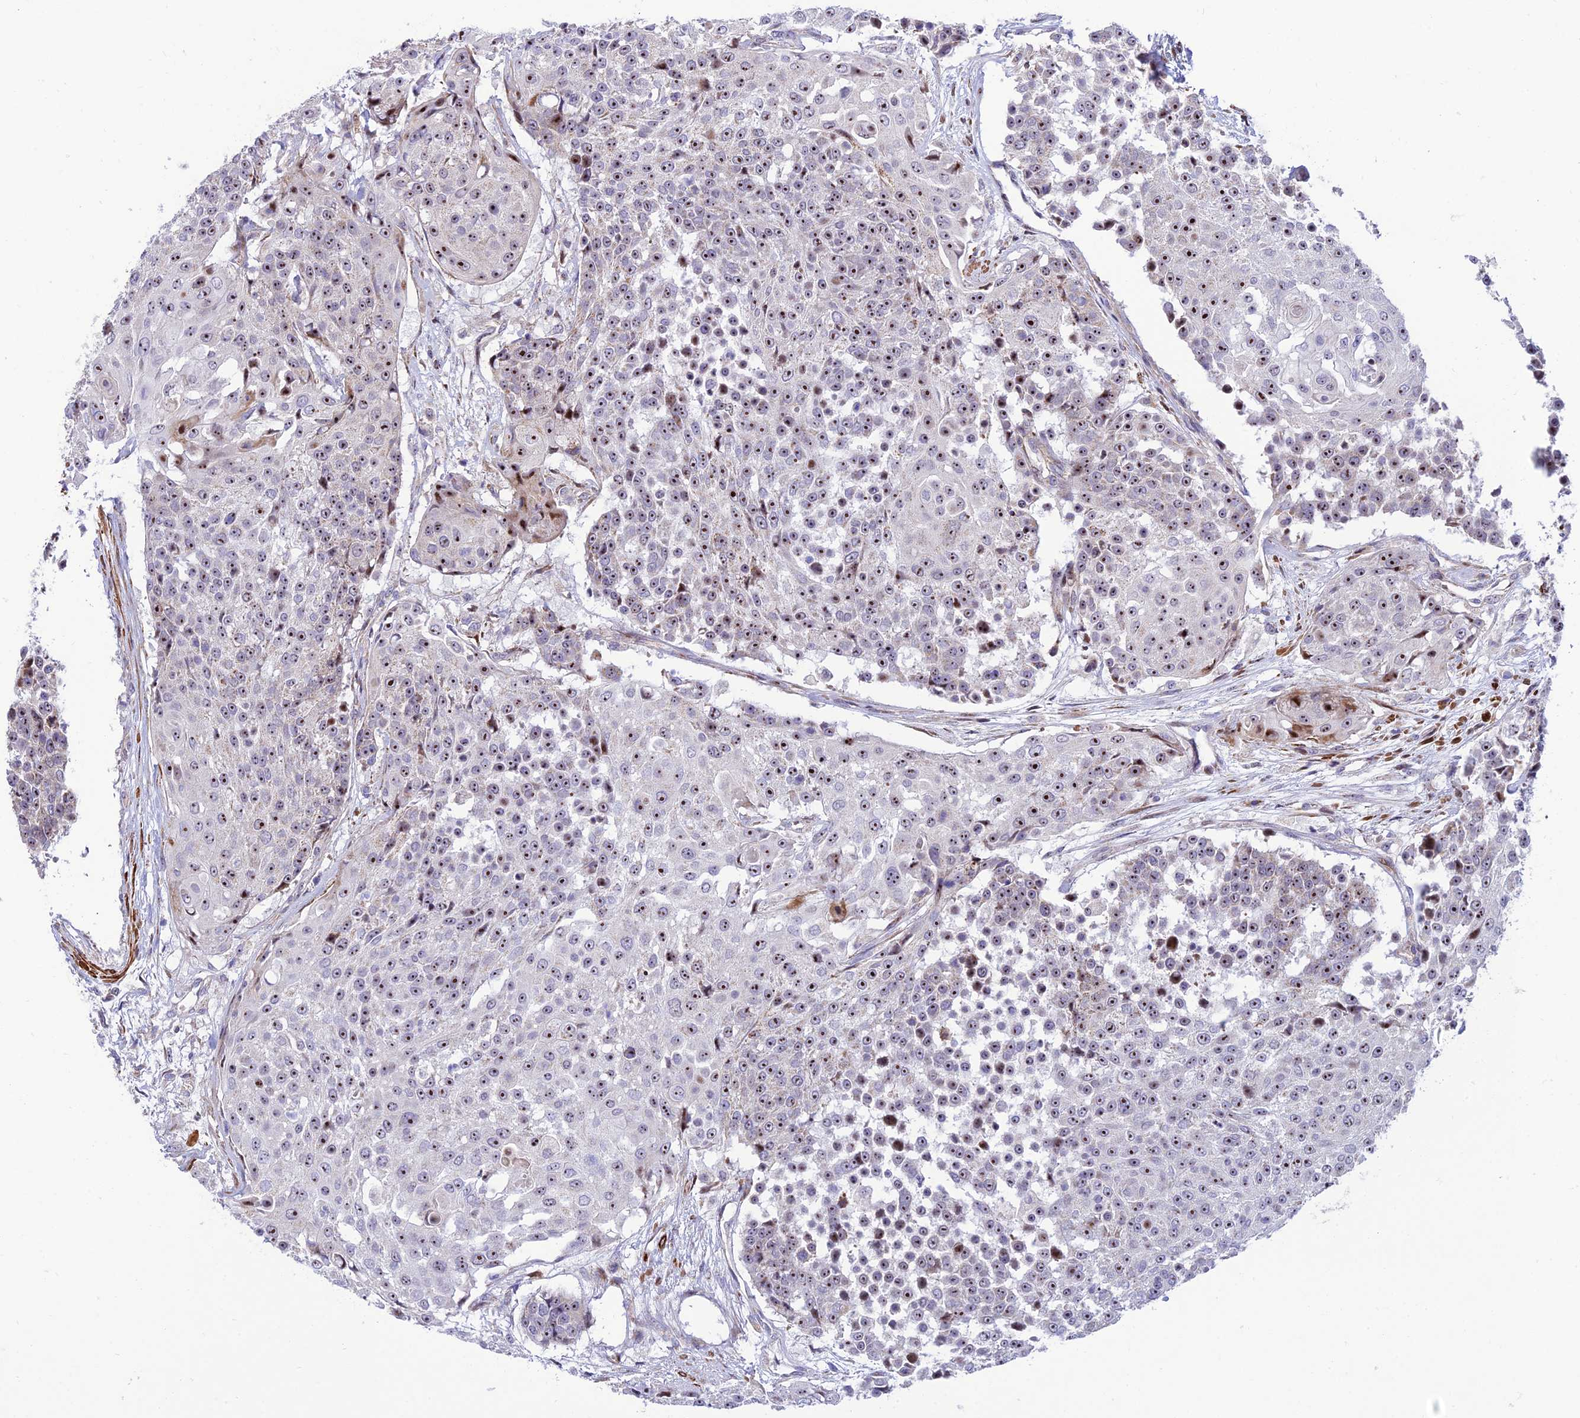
{"staining": {"intensity": "moderate", "quantity": ">75%", "location": "nuclear"}, "tissue": "urothelial cancer", "cell_type": "Tumor cells", "image_type": "cancer", "snomed": [{"axis": "morphology", "description": "Urothelial carcinoma, High grade"}, {"axis": "topography", "description": "Urinary bladder"}], "caption": "This image reveals immunohistochemistry staining of urothelial cancer, with medium moderate nuclear staining in about >75% of tumor cells.", "gene": "KBTBD7", "patient": {"sex": "female", "age": 63}}